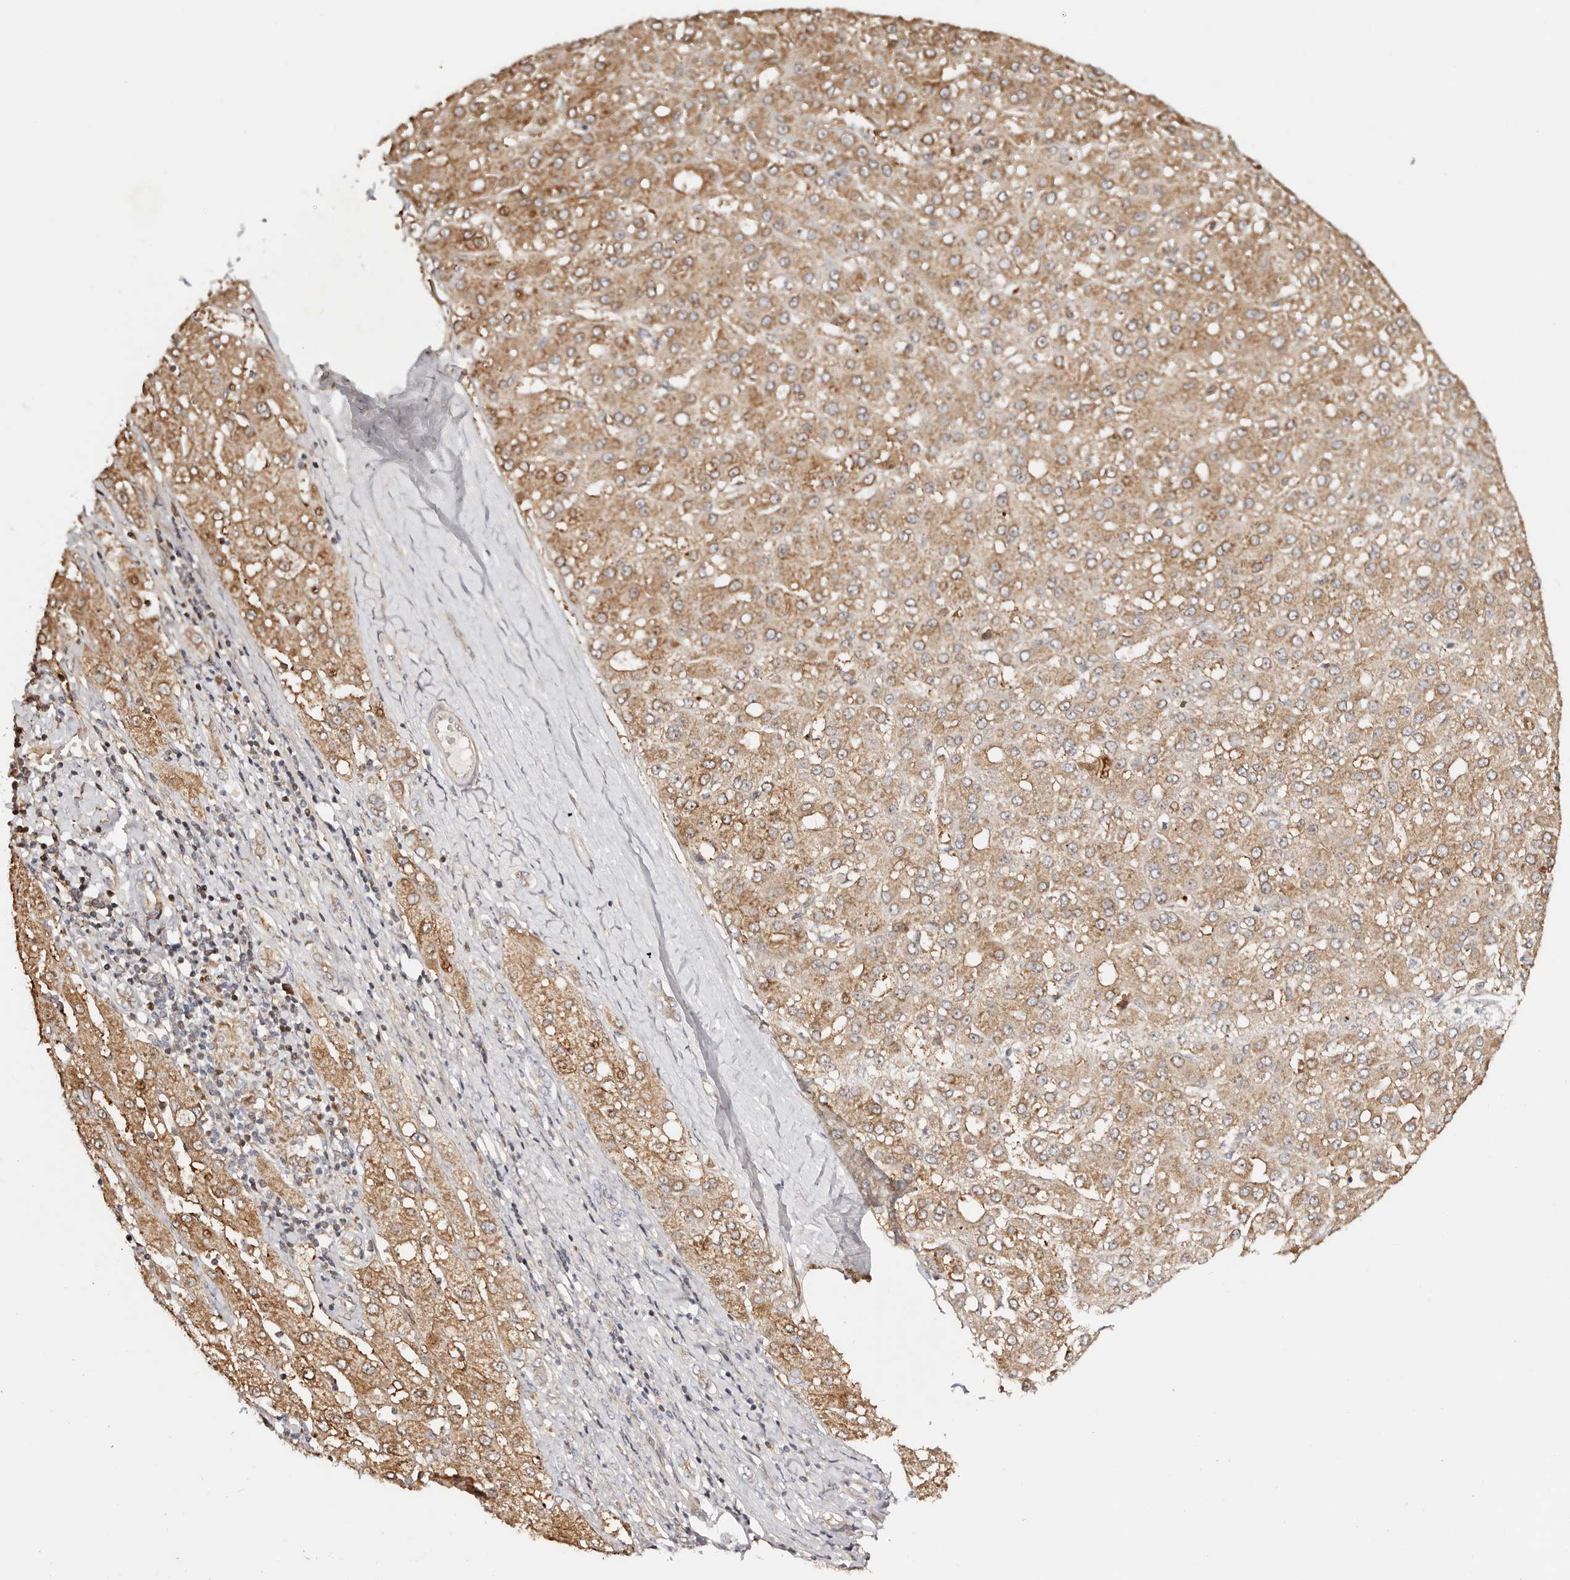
{"staining": {"intensity": "moderate", "quantity": ">75%", "location": "cytoplasmic/membranous"}, "tissue": "liver cancer", "cell_type": "Tumor cells", "image_type": "cancer", "snomed": [{"axis": "morphology", "description": "Carcinoma, Hepatocellular, NOS"}, {"axis": "topography", "description": "Liver"}], "caption": "Hepatocellular carcinoma (liver) was stained to show a protein in brown. There is medium levels of moderate cytoplasmic/membranous expression in approximately >75% of tumor cells.", "gene": "ODF2L", "patient": {"sex": "male", "age": 67}}